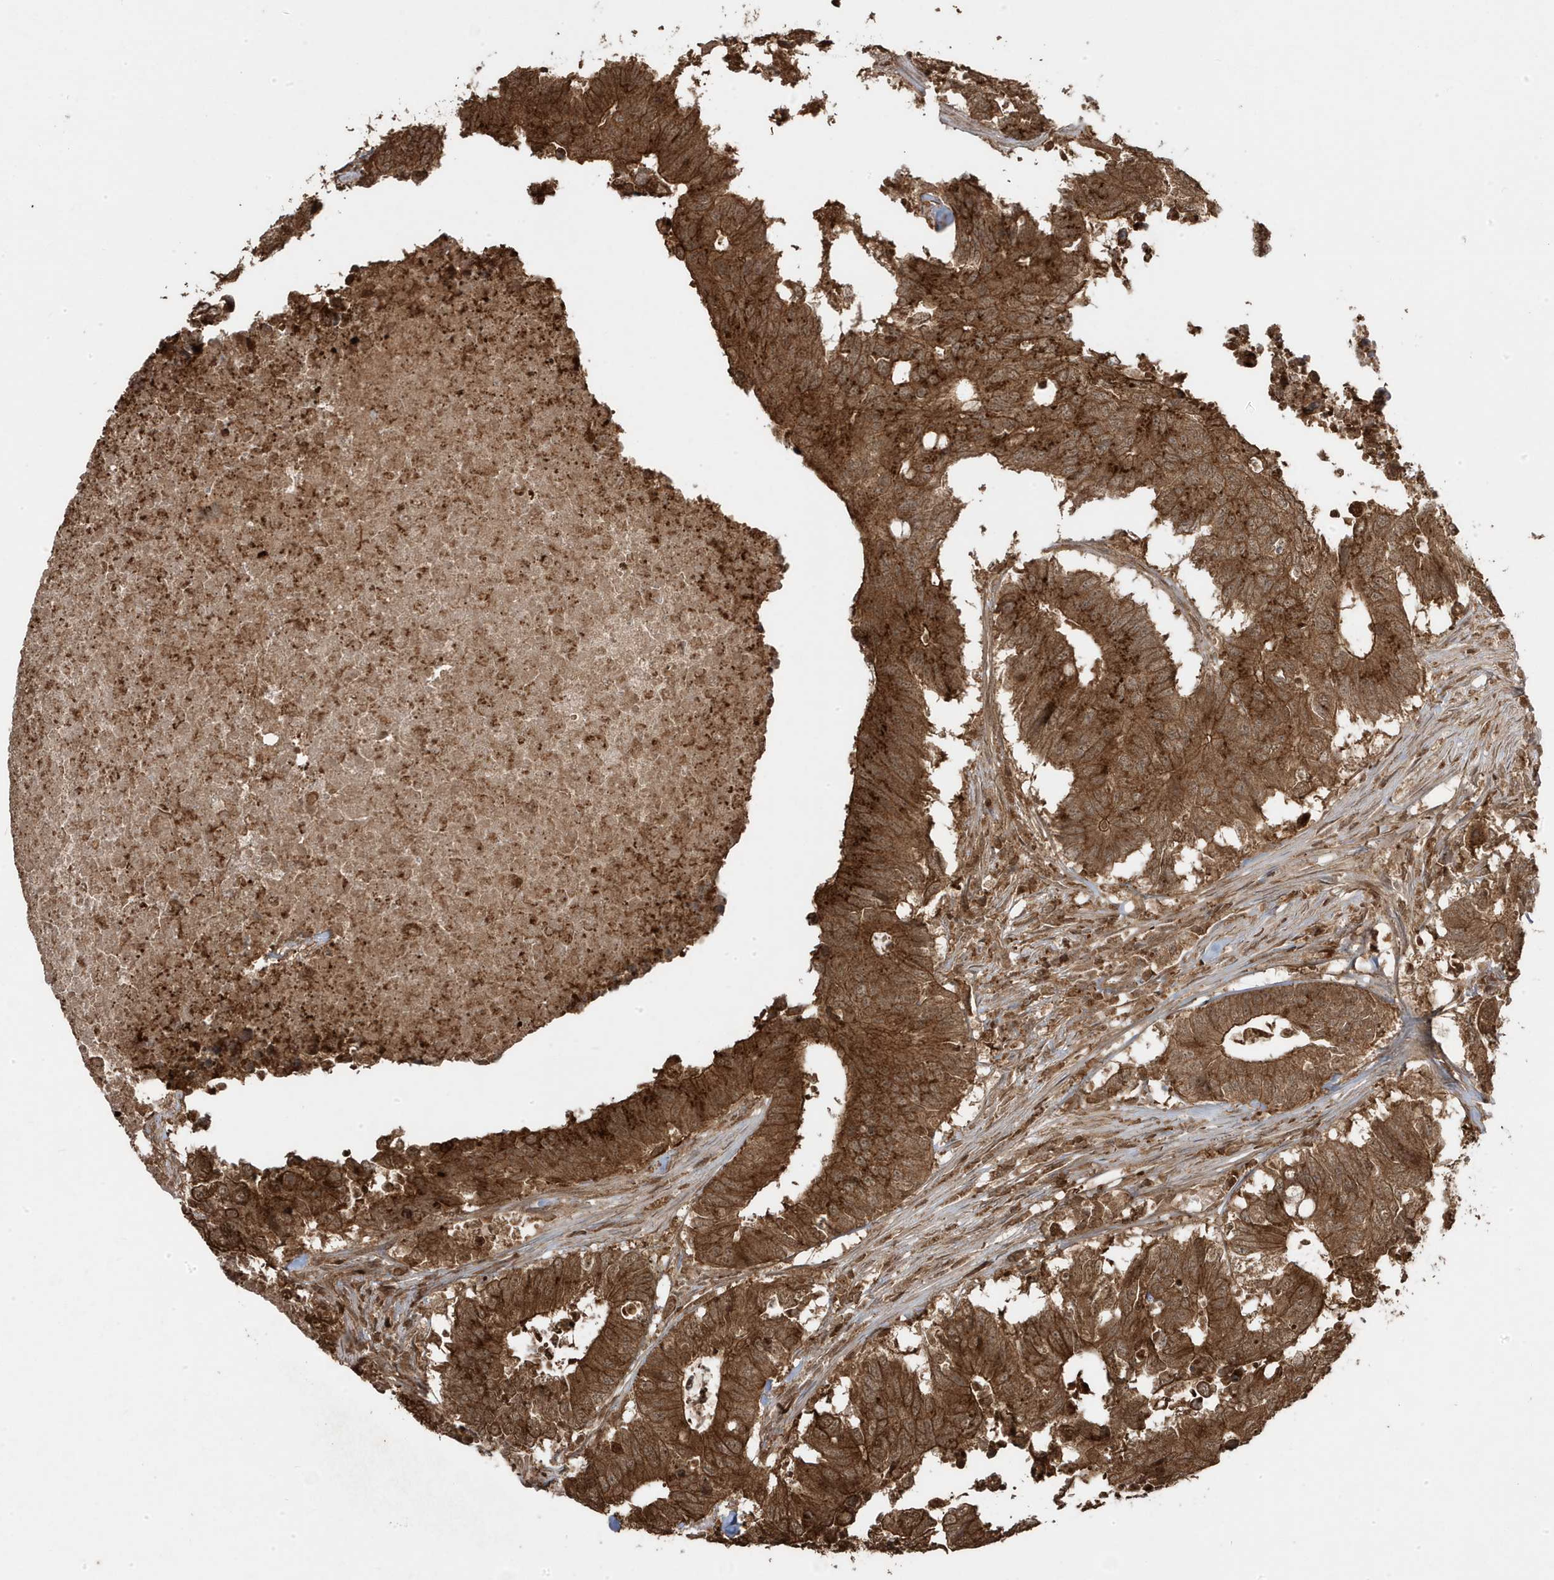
{"staining": {"intensity": "strong", "quantity": ">75%", "location": "cytoplasmic/membranous"}, "tissue": "colorectal cancer", "cell_type": "Tumor cells", "image_type": "cancer", "snomed": [{"axis": "morphology", "description": "Adenocarcinoma, NOS"}, {"axis": "topography", "description": "Colon"}], "caption": "Adenocarcinoma (colorectal) tissue reveals strong cytoplasmic/membranous staining in about >75% of tumor cells, visualized by immunohistochemistry. (DAB = brown stain, brightfield microscopy at high magnification).", "gene": "ASAP1", "patient": {"sex": "male", "age": 71}}